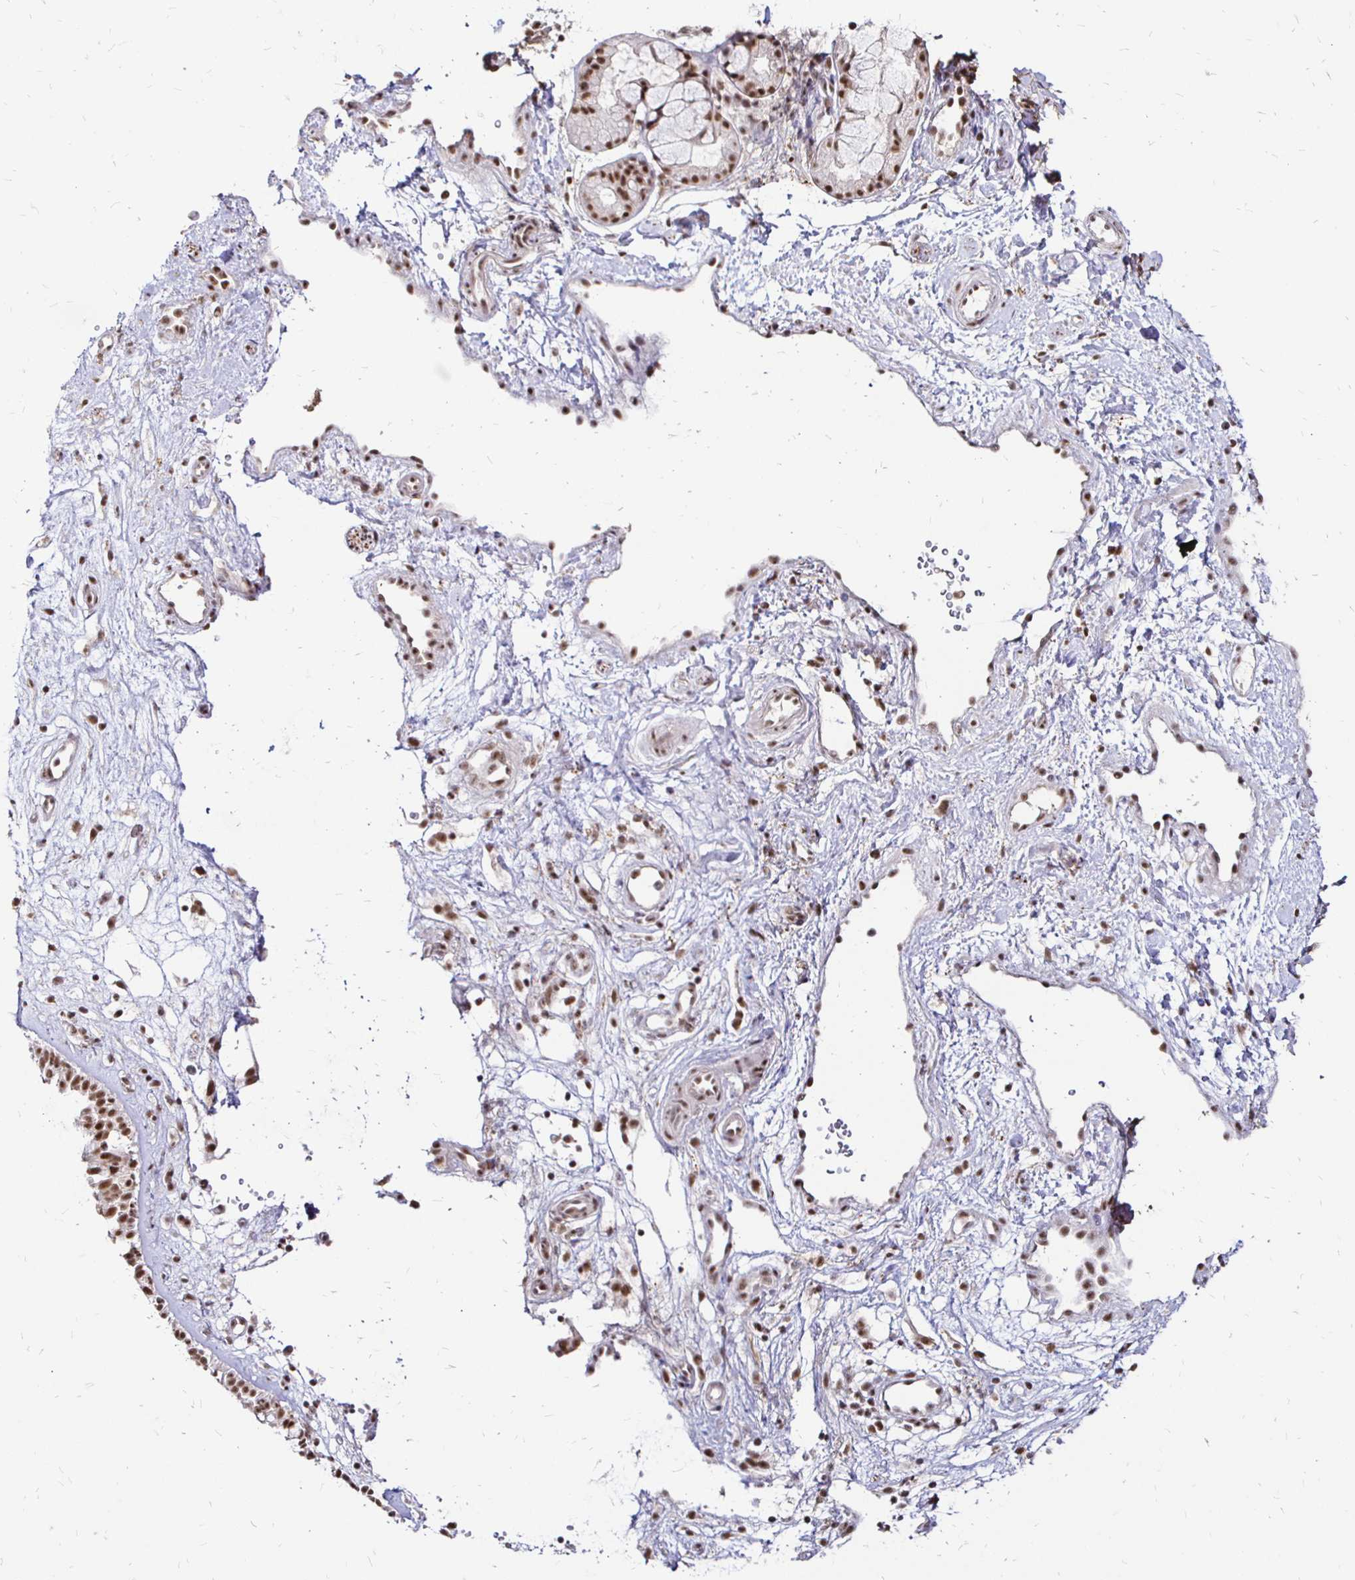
{"staining": {"intensity": "moderate", "quantity": ">75%", "location": "nuclear"}, "tissue": "nasopharynx", "cell_type": "Respiratory epithelial cells", "image_type": "normal", "snomed": [{"axis": "morphology", "description": "Normal tissue, NOS"}, {"axis": "topography", "description": "Nasopharynx"}], "caption": "The image reveals immunohistochemical staining of benign nasopharynx. There is moderate nuclear positivity is appreciated in approximately >75% of respiratory epithelial cells.", "gene": "SIN3A", "patient": {"sex": "male", "age": 32}}